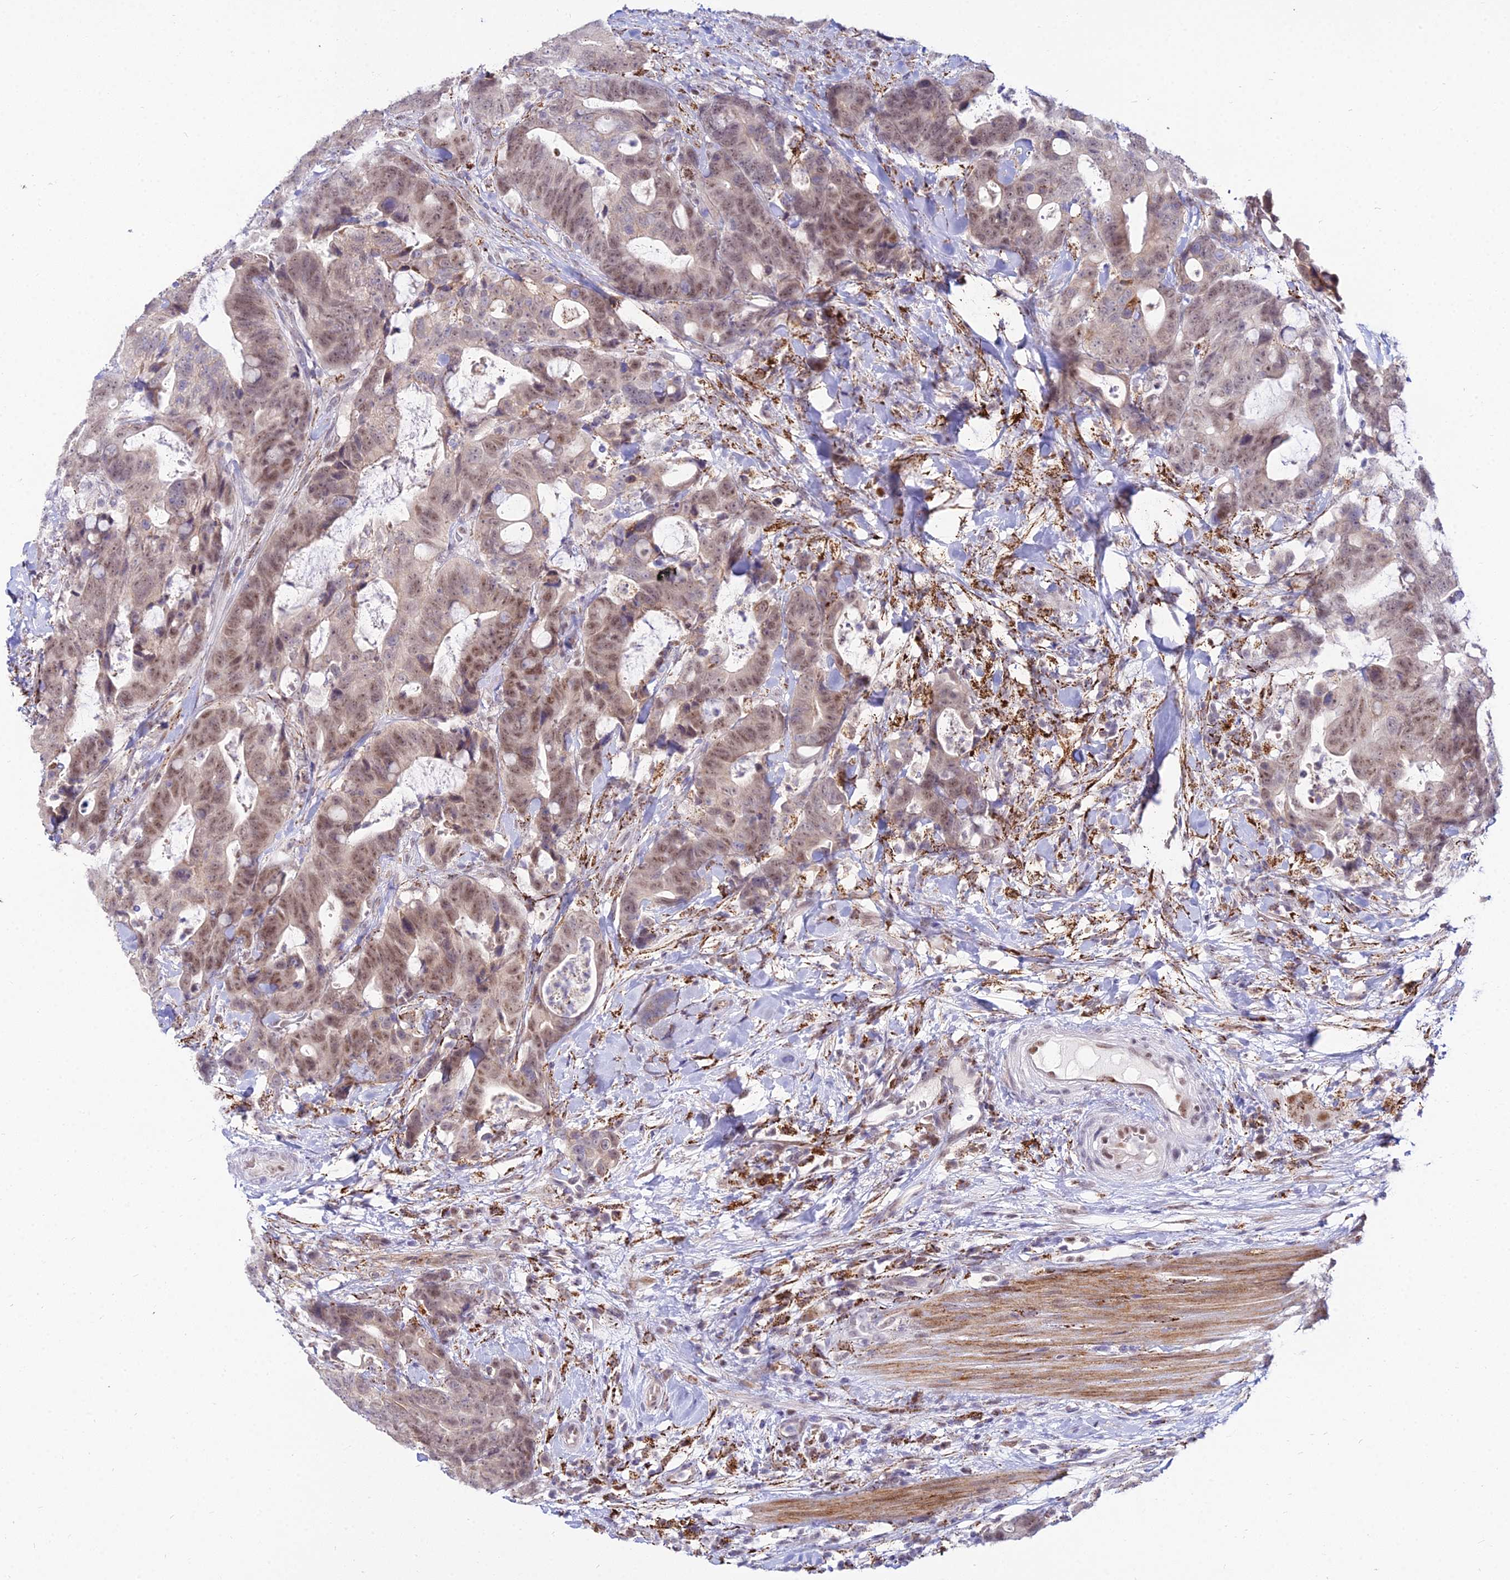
{"staining": {"intensity": "moderate", "quantity": ">75%", "location": "cytoplasmic/membranous,nuclear"}, "tissue": "colorectal cancer", "cell_type": "Tumor cells", "image_type": "cancer", "snomed": [{"axis": "morphology", "description": "Adenocarcinoma, NOS"}, {"axis": "topography", "description": "Colon"}], "caption": "Protein staining of adenocarcinoma (colorectal) tissue shows moderate cytoplasmic/membranous and nuclear staining in approximately >75% of tumor cells. (DAB = brown stain, brightfield microscopy at high magnification).", "gene": "C6orf163", "patient": {"sex": "female", "age": 82}}